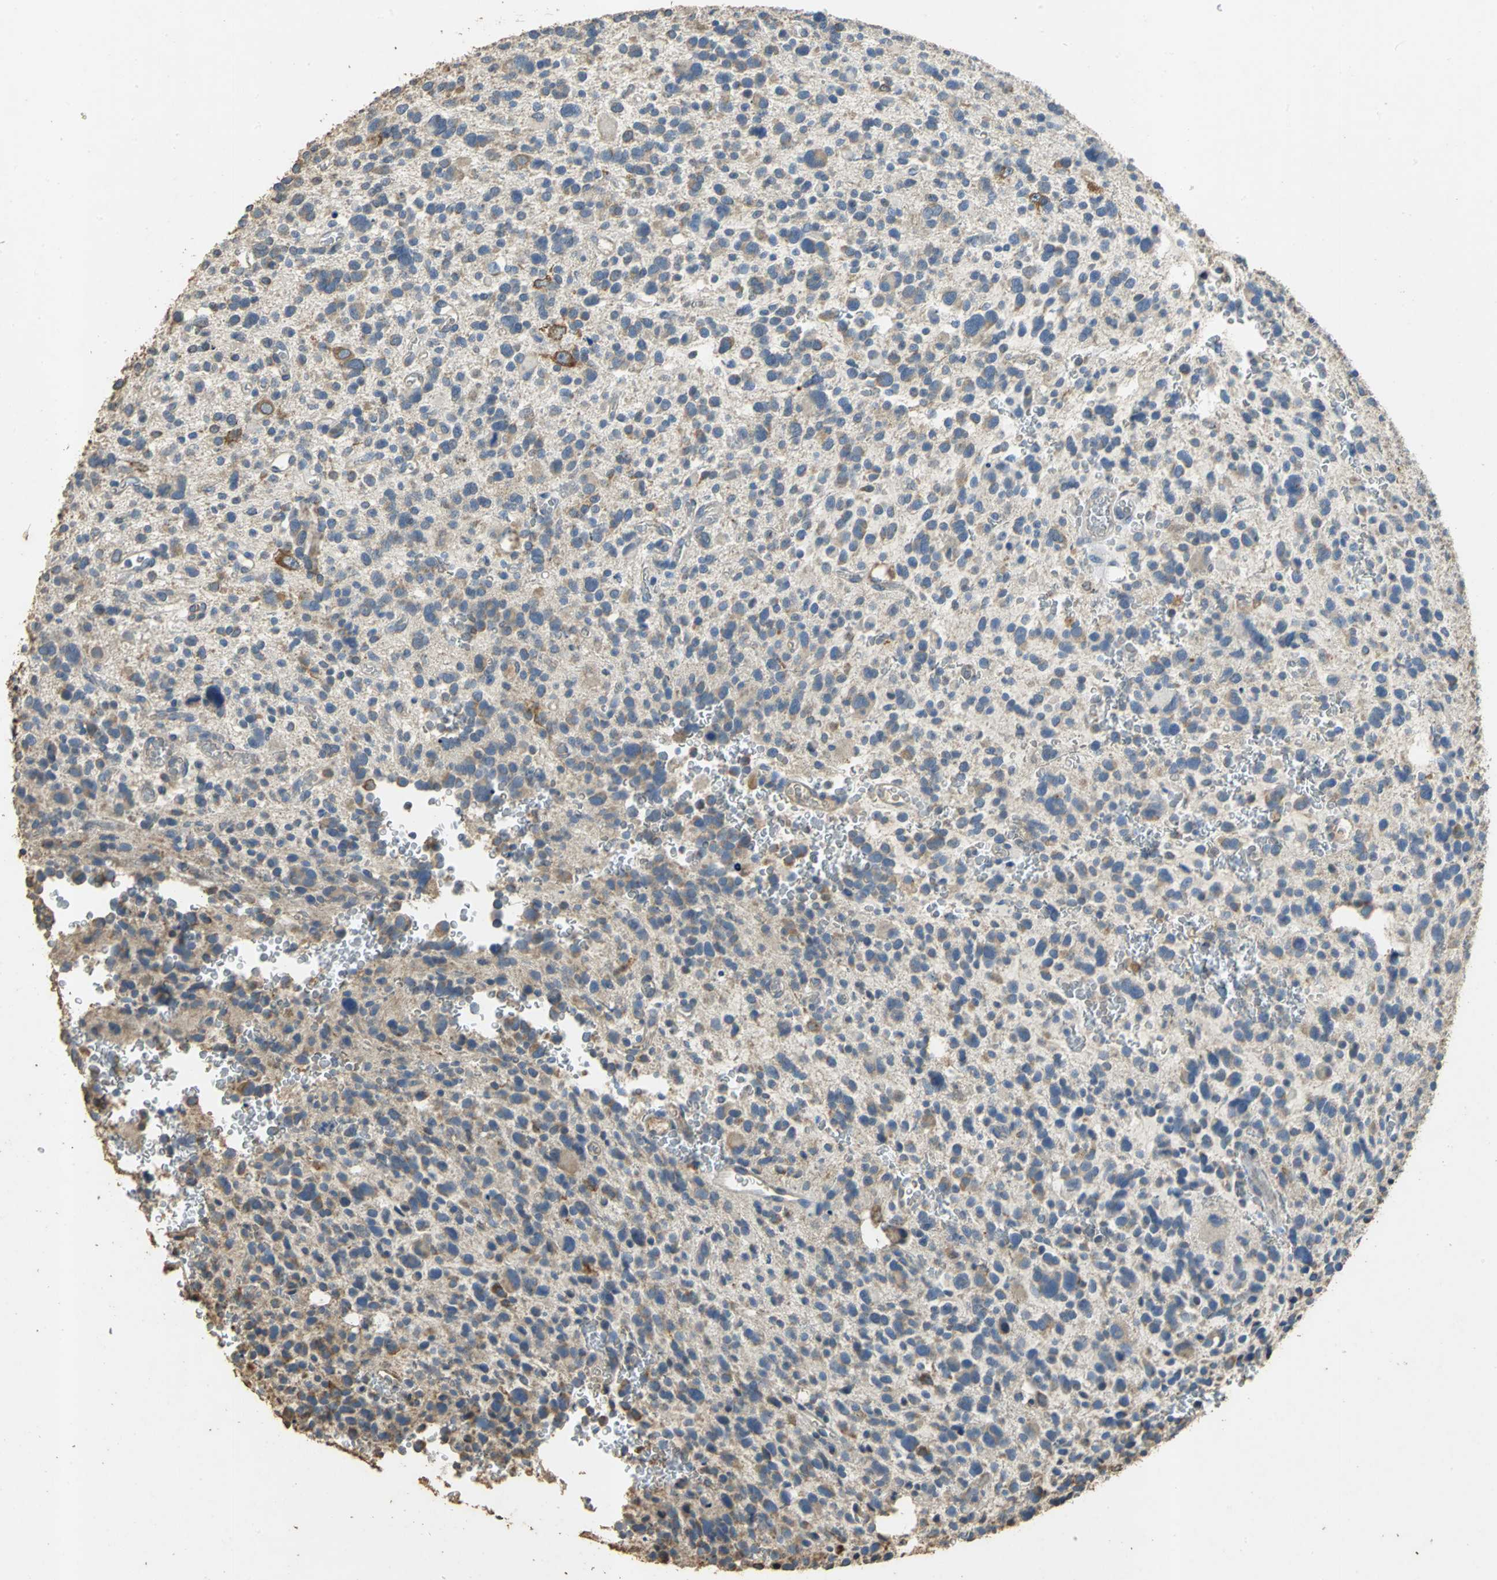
{"staining": {"intensity": "weak", "quantity": "25%-75%", "location": "cytoplasmic/membranous"}, "tissue": "glioma", "cell_type": "Tumor cells", "image_type": "cancer", "snomed": [{"axis": "morphology", "description": "Glioma, malignant, High grade"}, {"axis": "topography", "description": "Brain"}], "caption": "Glioma tissue exhibits weak cytoplasmic/membranous expression in about 25%-75% of tumor cells, visualized by immunohistochemistry.", "gene": "ACSL4", "patient": {"sex": "male", "age": 48}}